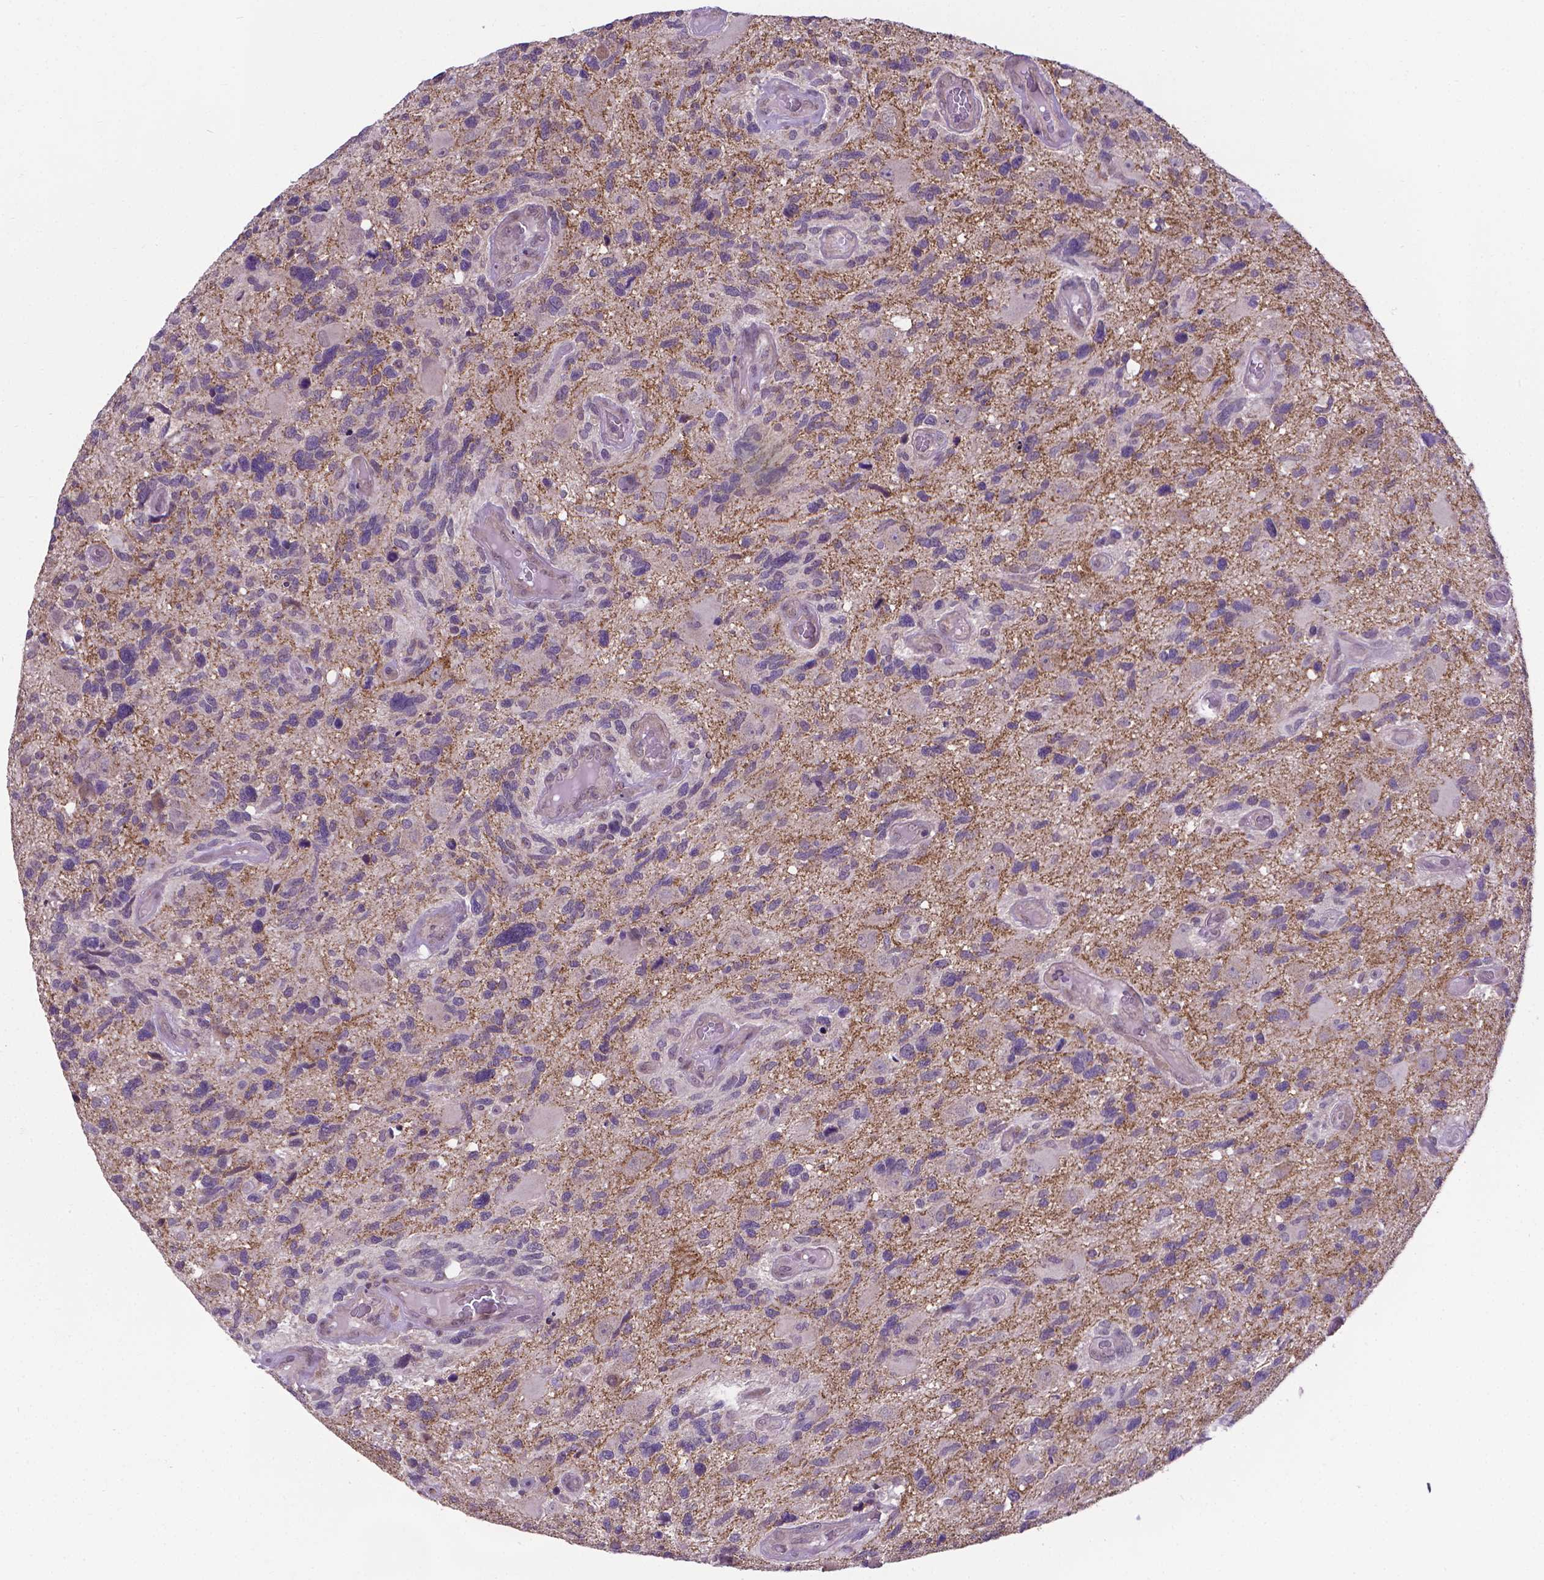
{"staining": {"intensity": "negative", "quantity": "none", "location": "none"}, "tissue": "glioma", "cell_type": "Tumor cells", "image_type": "cancer", "snomed": [{"axis": "morphology", "description": "Glioma, malignant, High grade"}, {"axis": "topography", "description": "Brain"}], "caption": "A photomicrograph of human glioma is negative for staining in tumor cells.", "gene": "GPR63", "patient": {"sex": "male", "age": 49}}